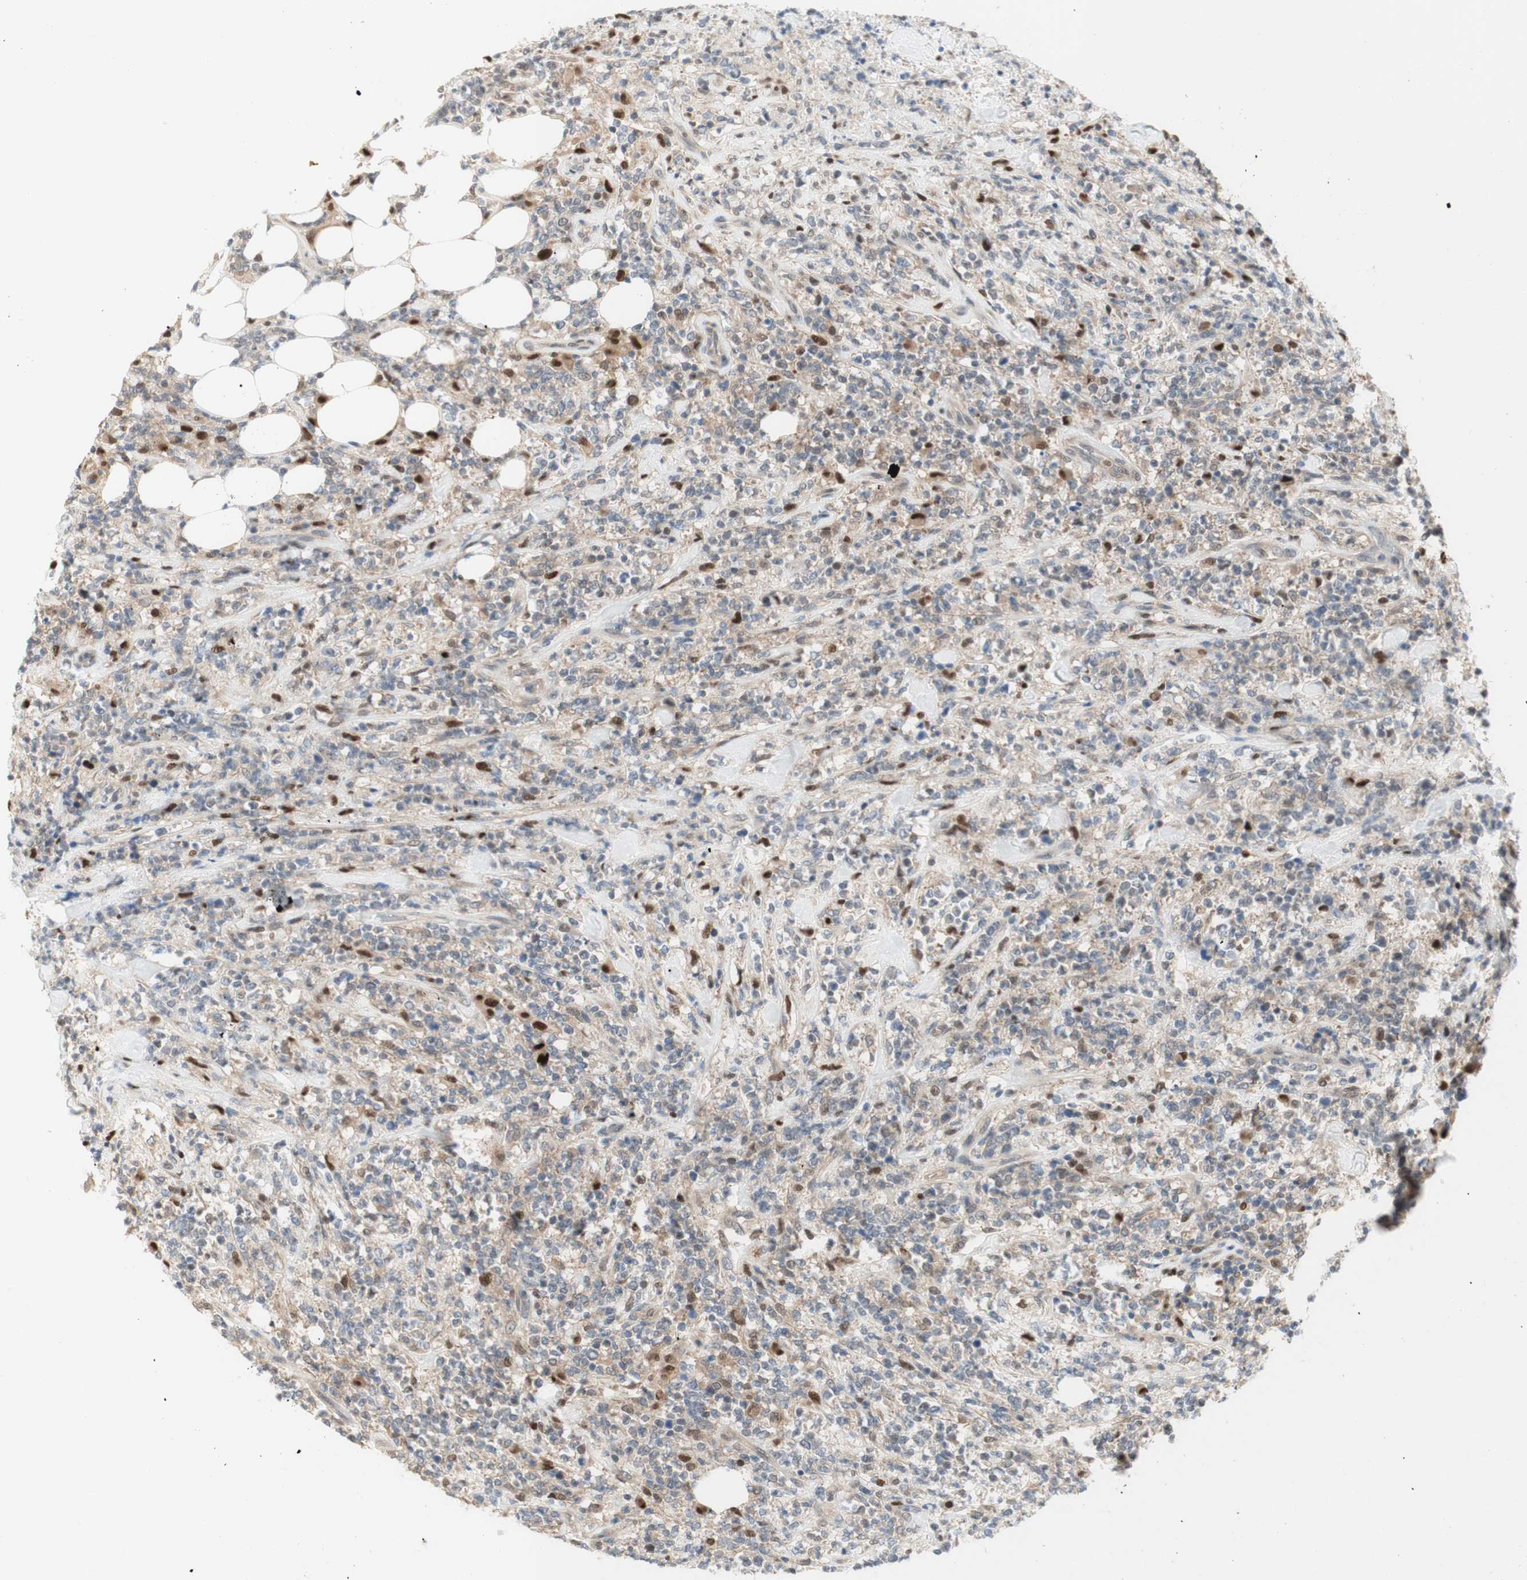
{"staining": {"intensity": "weak", "quantity": "25%-75%", "location": "cytoplasmic/membranous,nuclear"}, "tissue": "lymphoma", "cell_type": "Tumor cells", "image_type": "cancer", "snomed": [{"axis": "morphology", "description": "Malignant lymphoma, non-Hodgkin's type, High grade"}, {"axis": "topography", "description": "Soft tissue"}], "caption": "An immunohistochemistry (IHC) photomicrograph of tumor tissue is shown. Protein staining in brown highlights weak cytoplasmic/membranous and nuclear positivity in lymphoma within tumor cells.", "gene": "RFNG", "patient": {"sex": "male", "age": 18}}